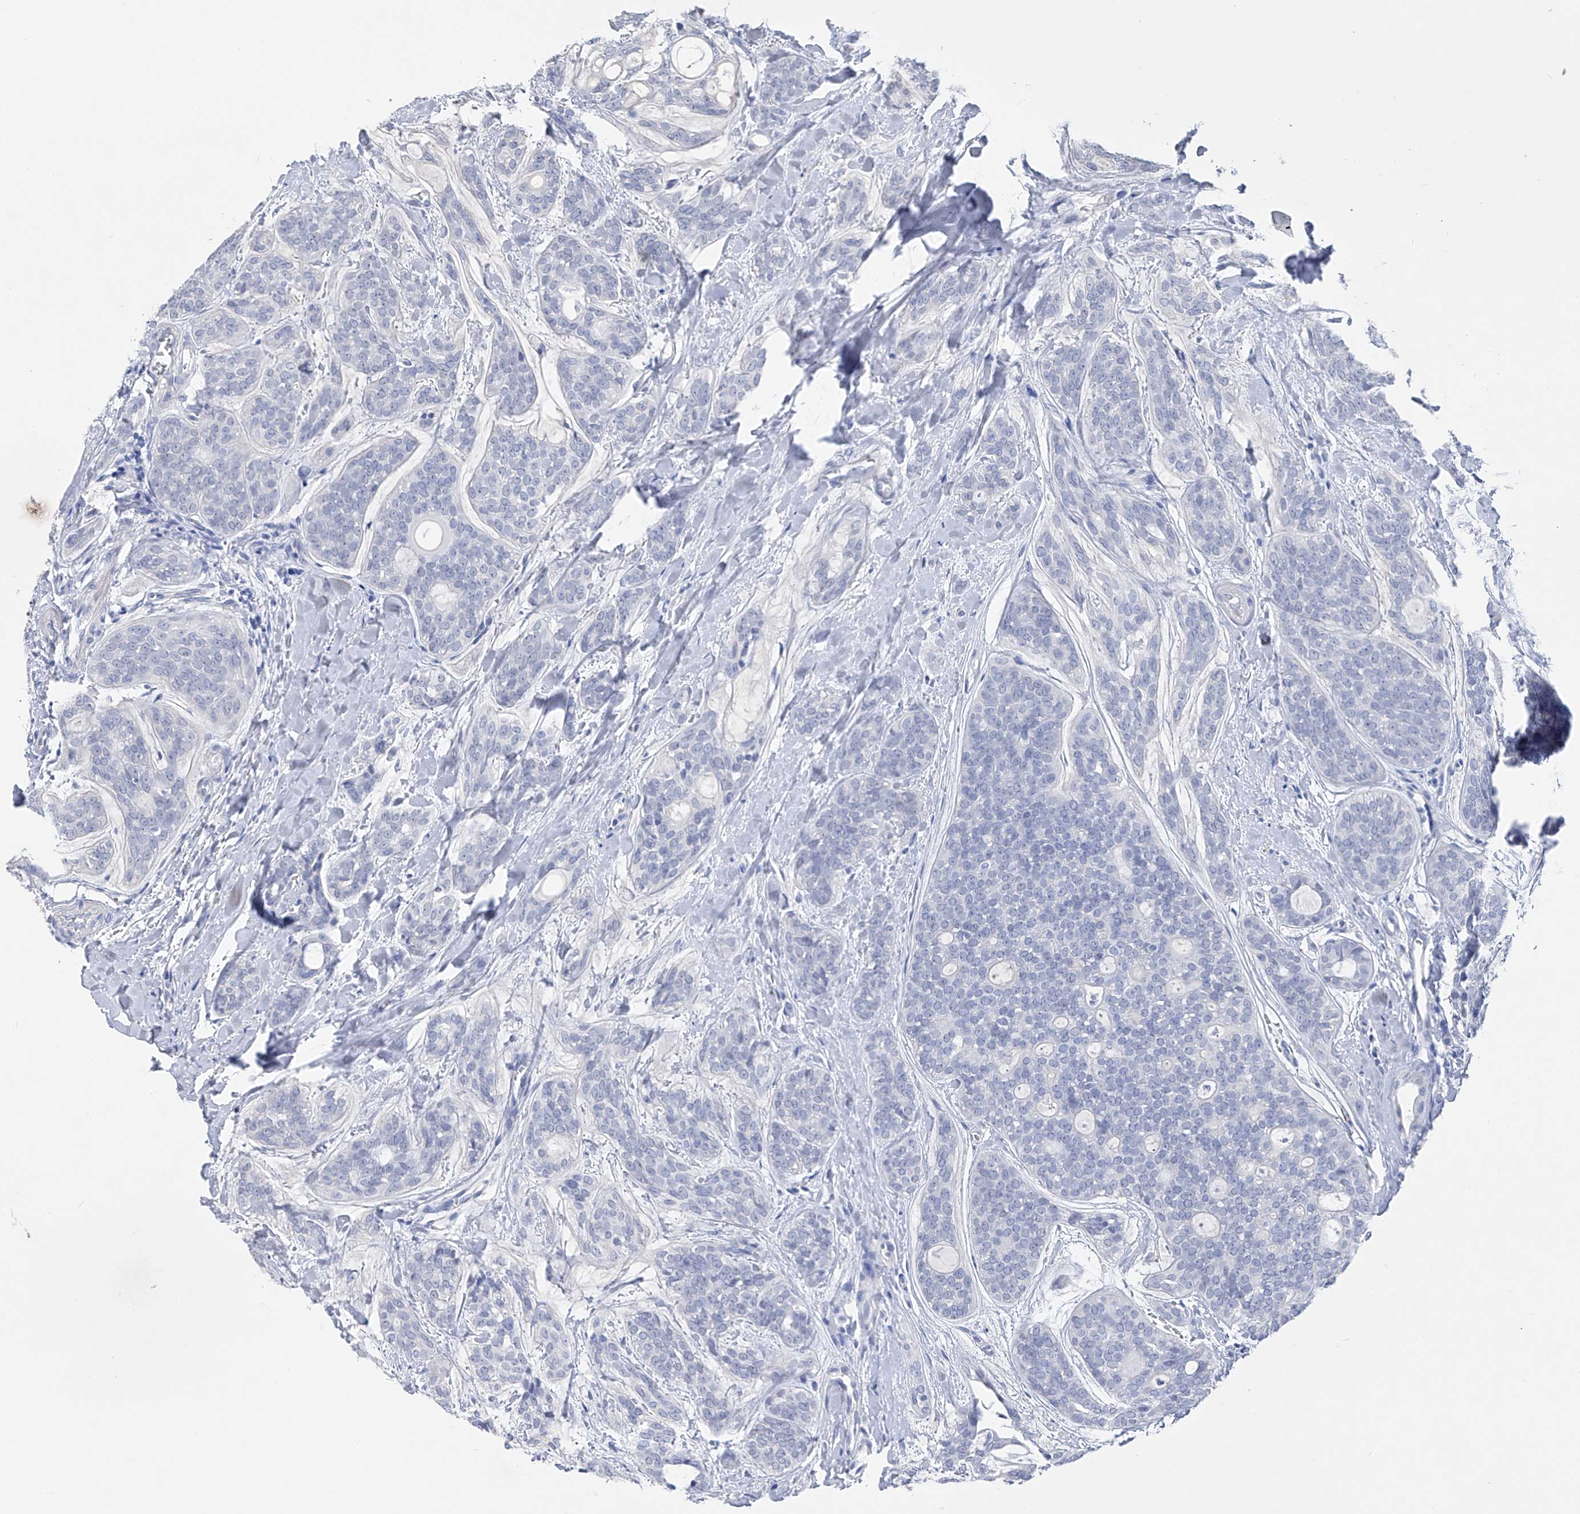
{"staining": {"intensity": "negative", "quantity": "none", "location": "none"}, "tissue": "head and neck cancer", "cell_type": "Tumor cells", "image_type": "cancer", "snomed": [{"axis": "morphology", "description": "Adenocarcinoma, NOS"}, {"axis": "topography", "description": "Head-Neck"}], "caption": "IHC of human head and neck cancer (adenocarcinoma) exhibits no expression in tumor cells.", "gene": "ADRA1A", "patient": {"sex": "male", "age": 66}}